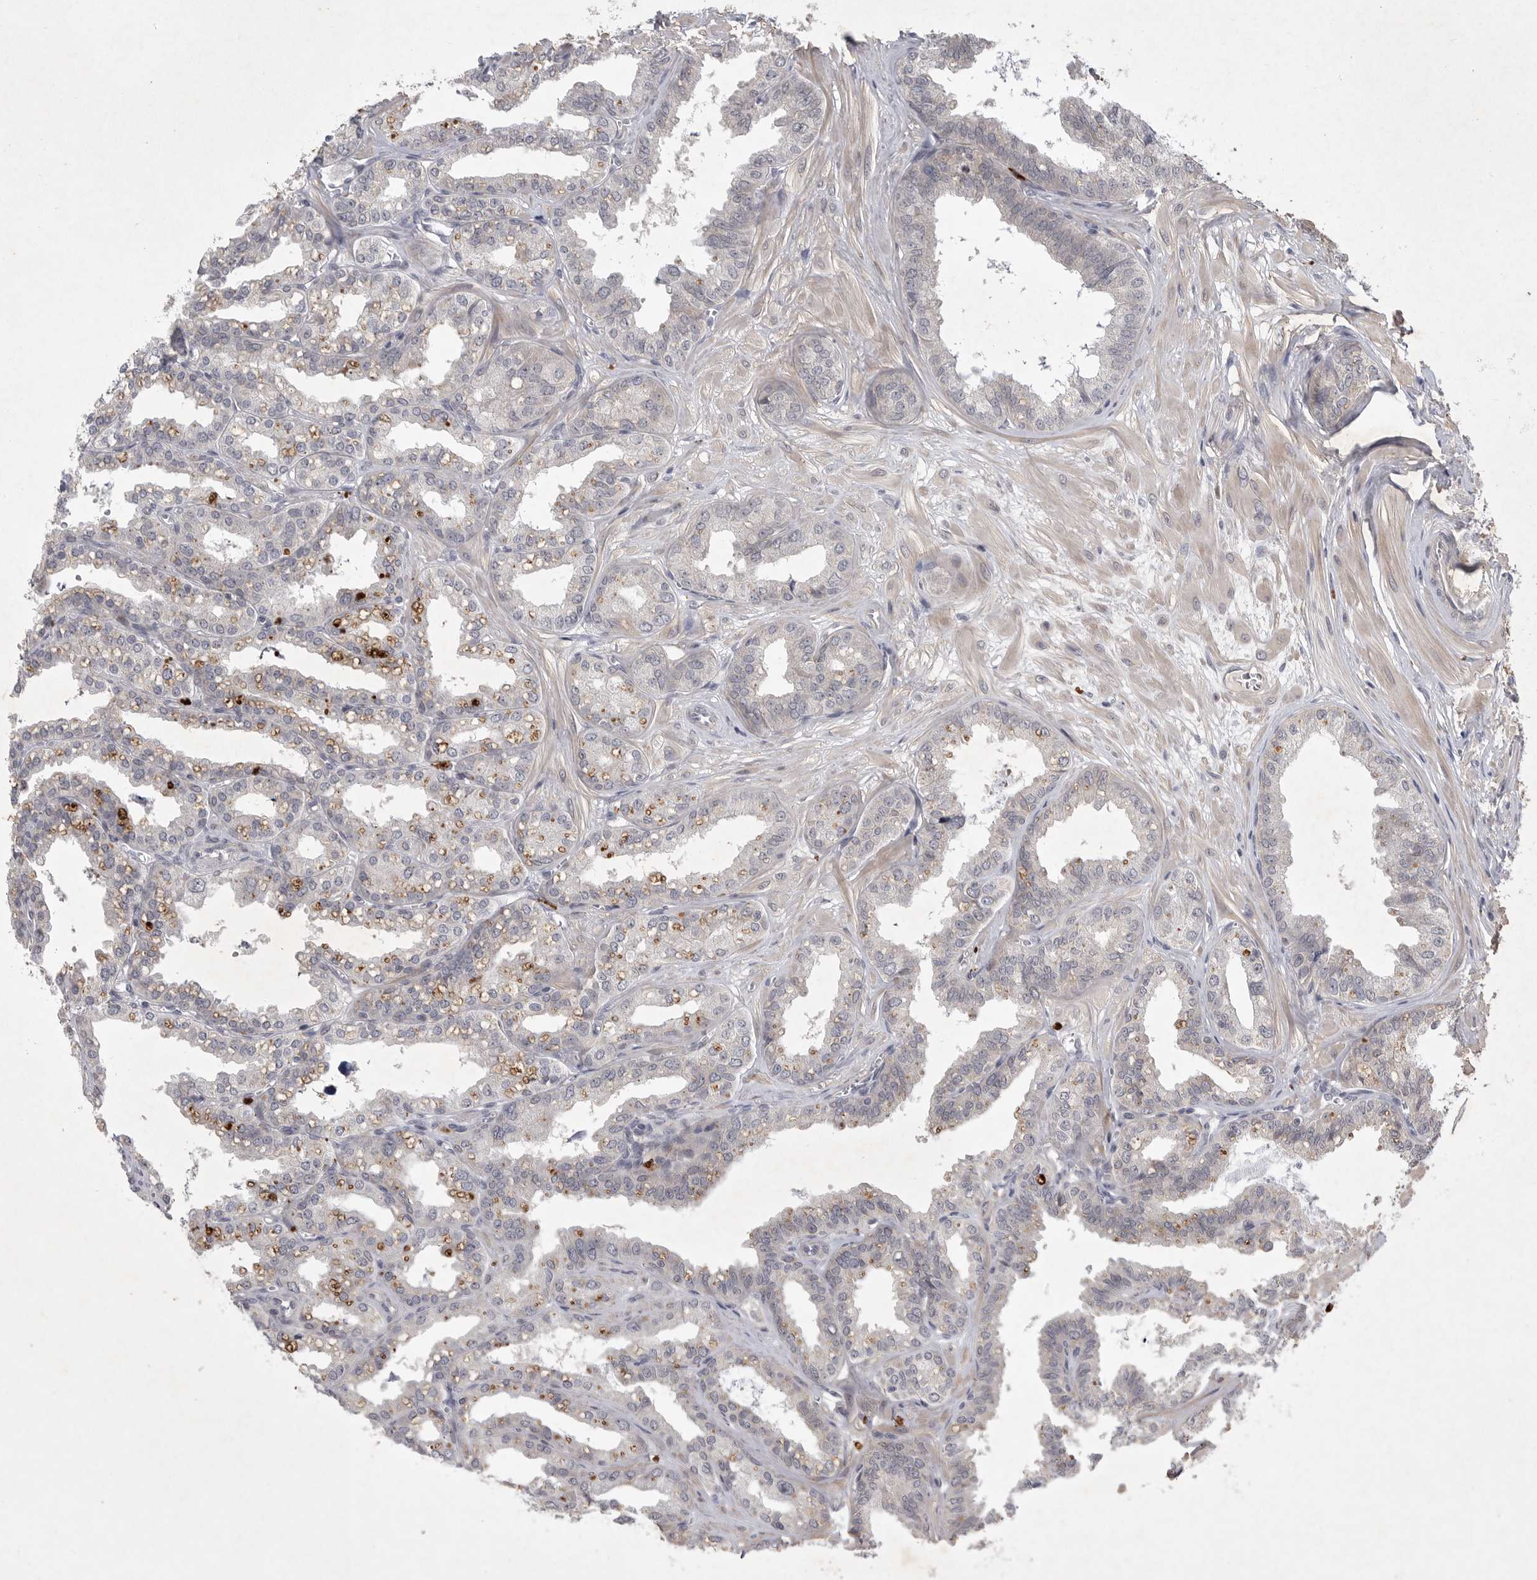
{"staining": {"intensity": "weak", "quantity": "25%-75%", "location": "cytoplasmic/membranous"}, "tissue": "seminal vesicle", "cell_type": "Glandular cells", "image_type": "normal", "snomed": [{"axis": "morphology", "description": "Normal tissue, NOS"}, {"axis": "topography", "description": "Prostate"}, {"axis": "topography", "description": "Seminal veicle"}], "caption": "Immunohistochemistry (DAB (3,3'-diaminobenzidine)) staining of normal seminal vesicle reveals weak cytoplasmic/membranous protein positivity in approximately 25%-75% of glandular cells. (IHC, brightfield microscopy, high magnification).", "gene": "UBE3D", "patient": {"sex": "male", "age": 51}}